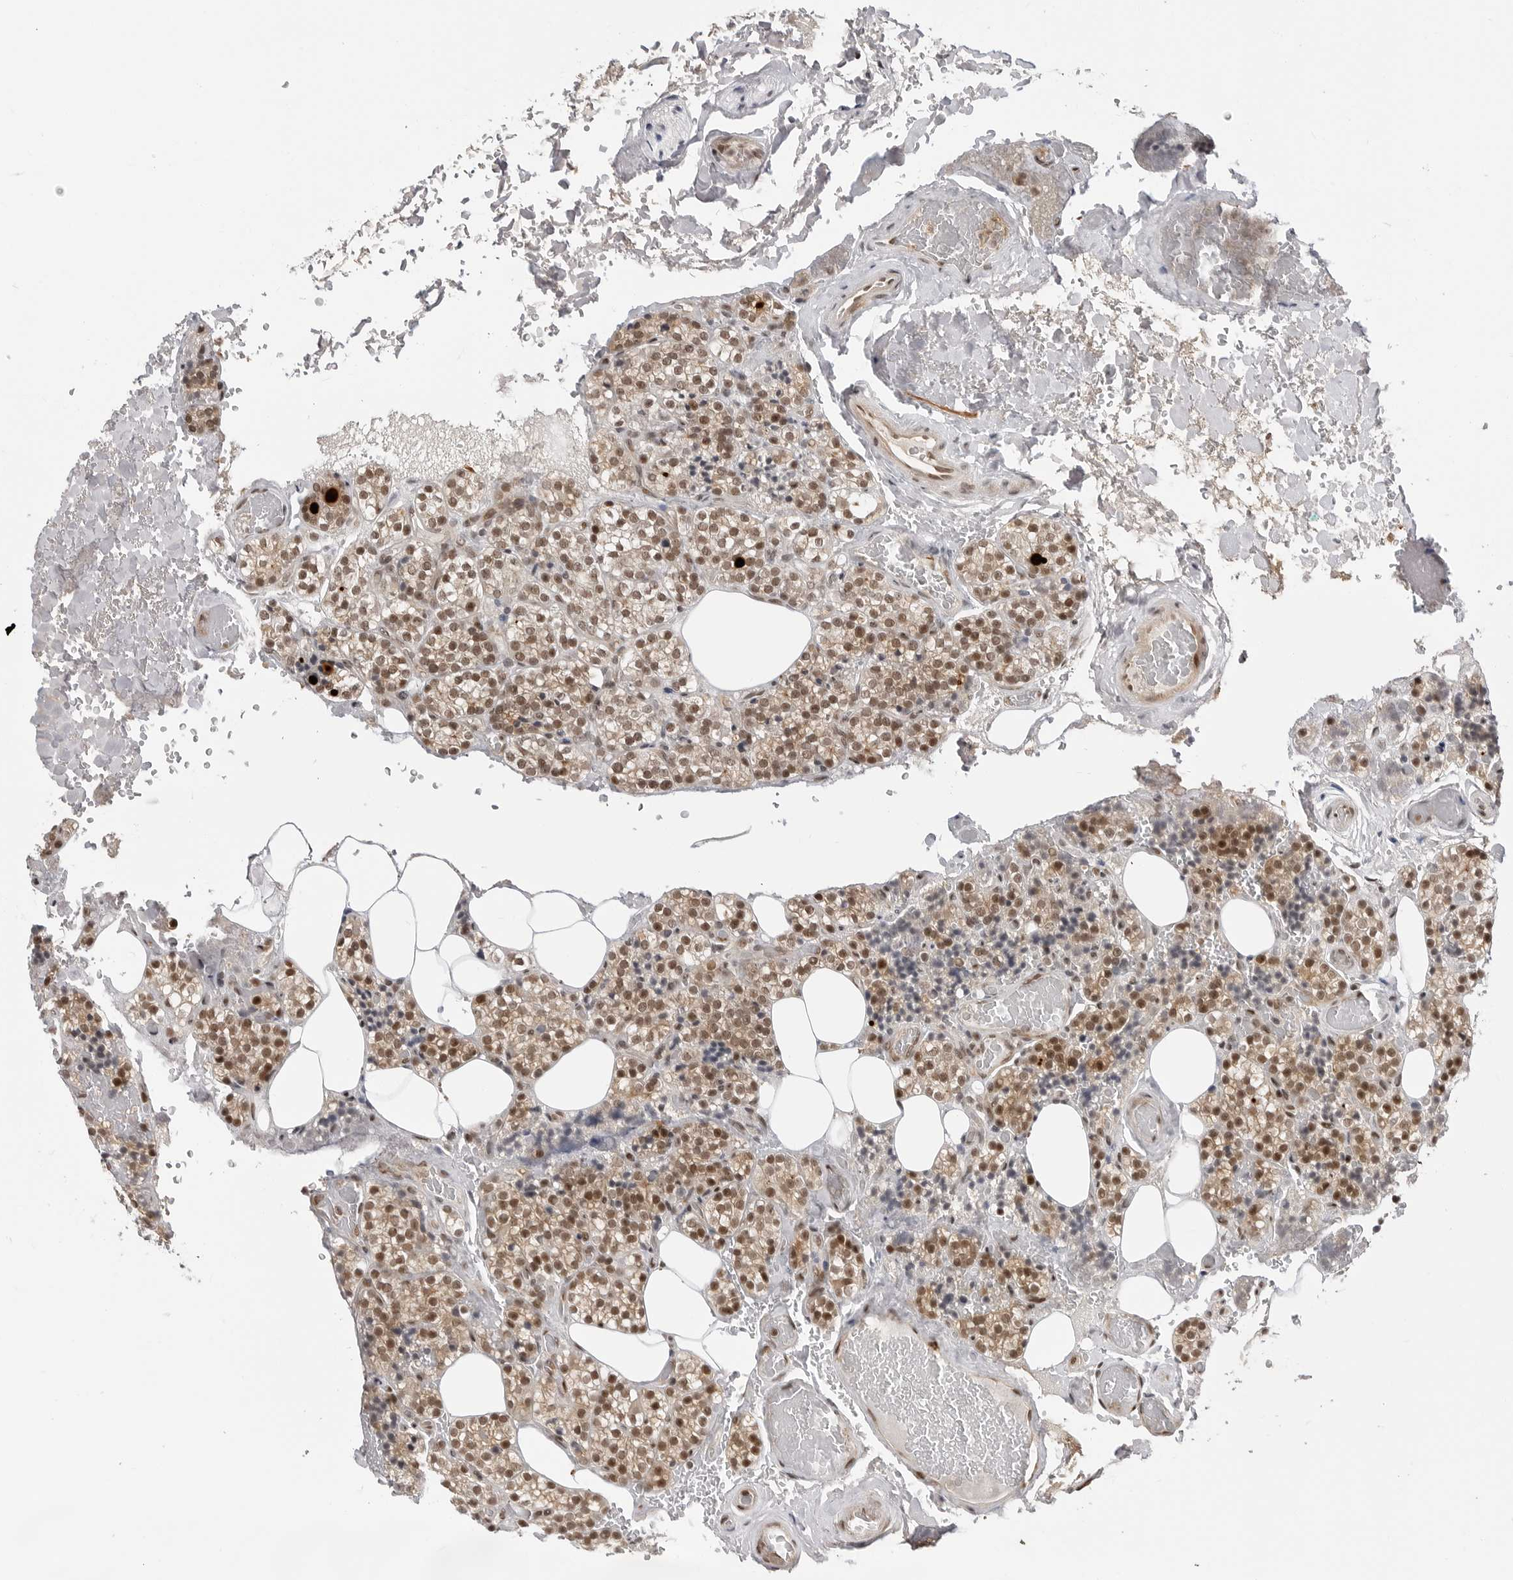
{"staining": {"intensity": "moderate", "quantity": "25%-75%", "location": "nuclear"}, "tissue": "parathyroid gland", "cell_type": "Glandular cells", "image_type": "normal", "snomed": [{"axis": "morphology", "description": "Normal tissue, NOS"}, {"axis": "topography", "description": "Parathyroid gland"}], "caption": "A high-resolution photomicrograph shows IHC staining of normal parathyroid gland, which reveals moderate nuclear expression in about 25%-75% of glandular cells.", "gene": "C8orf33", "patient": {"sex": "male", "age": 87}}